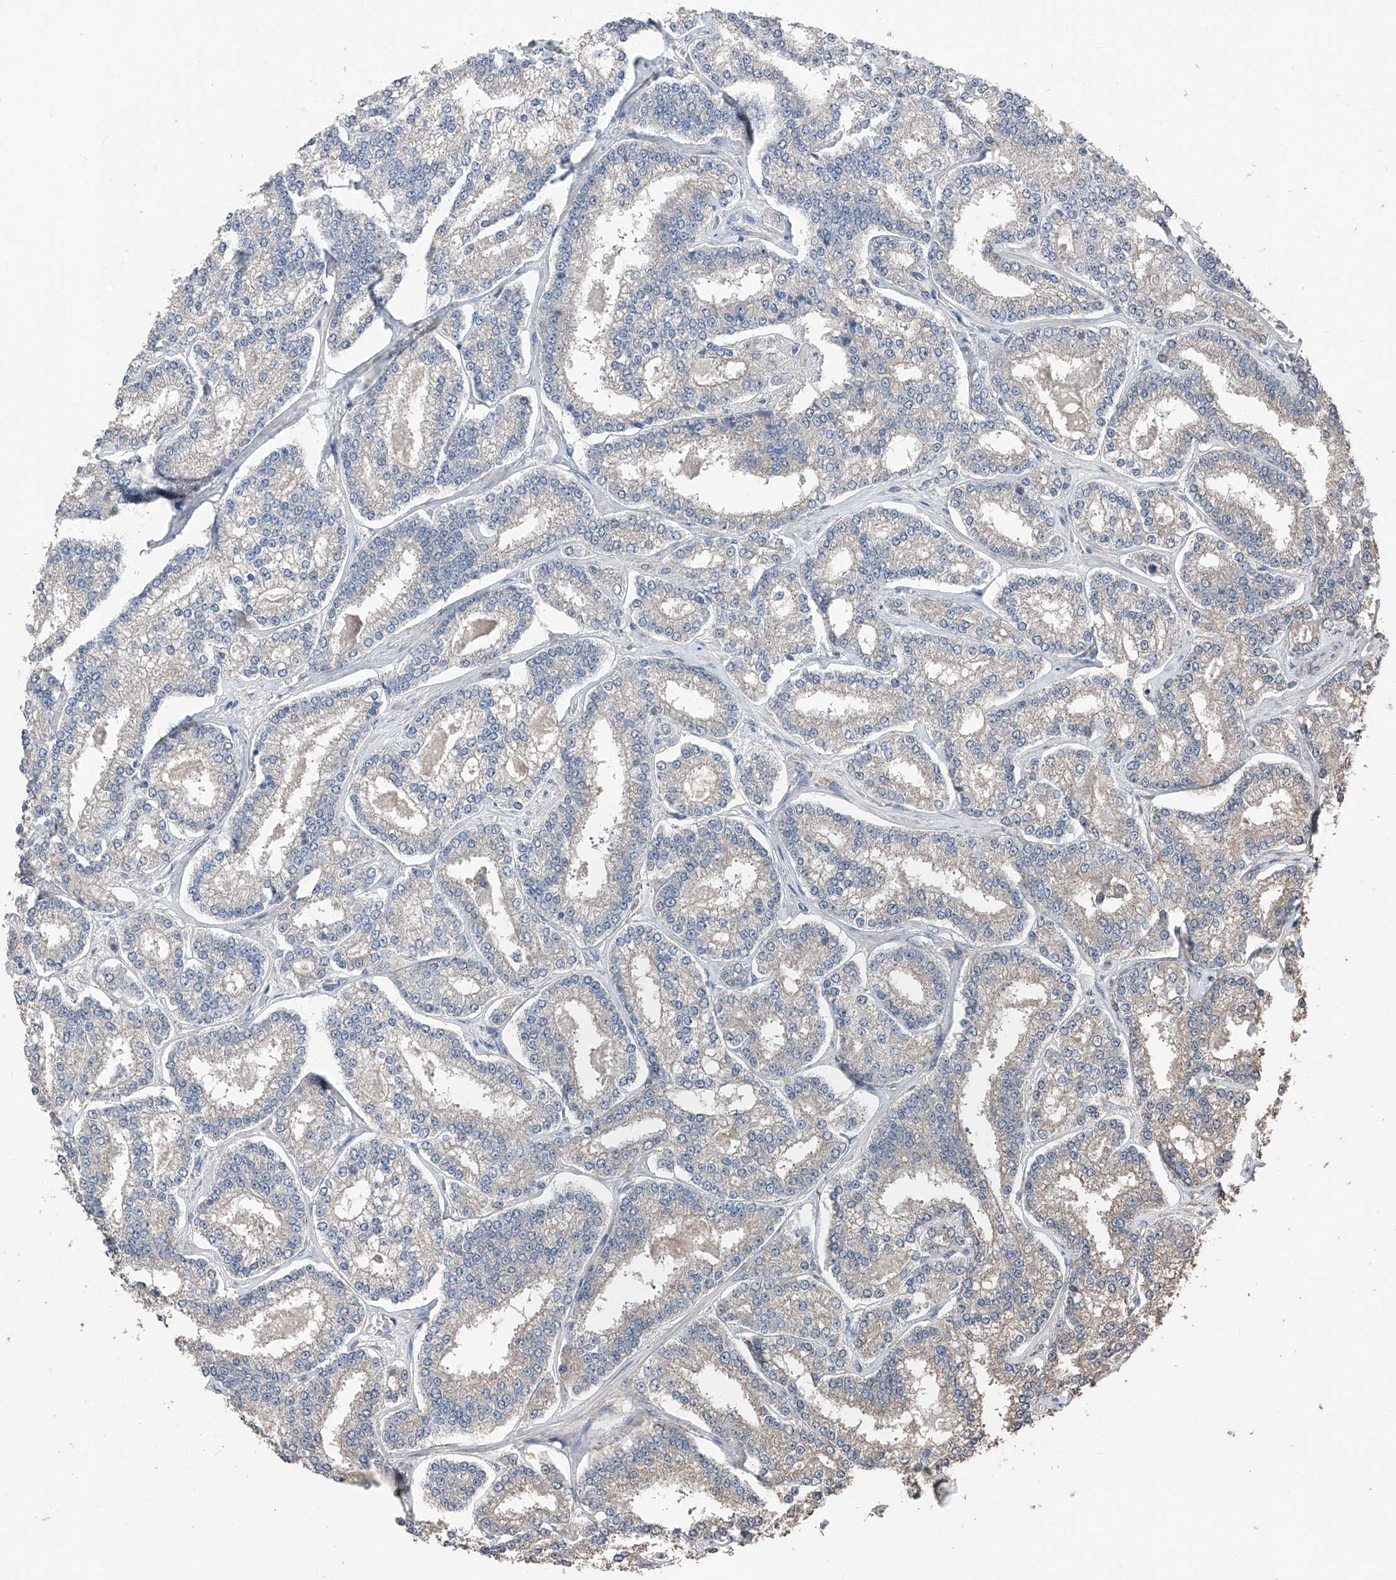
{"staining": {"intensity": "negative", "quantity": "none", "location": "none"}, "tissue": "prostate cancer", "cell_type": "Tumor cells", "image_type": "cancer", "snomed": [{"axis": "morphology", "description": "Normal tissue, NOS"}, {"axis": "morphology", "description": "Adenocarcinoma, High grade"}, {"axis": "topography", "description": "Prostate"}], "caption": "Immunohistochemistry (IHC) micrograph of high-grade adenocarcinoma (prostate) stained for a protein (brown), which demonstrates no expression in tumor cells.", "gene": "MAMLD1", "patient": {"sex": "male", "age": 83}}